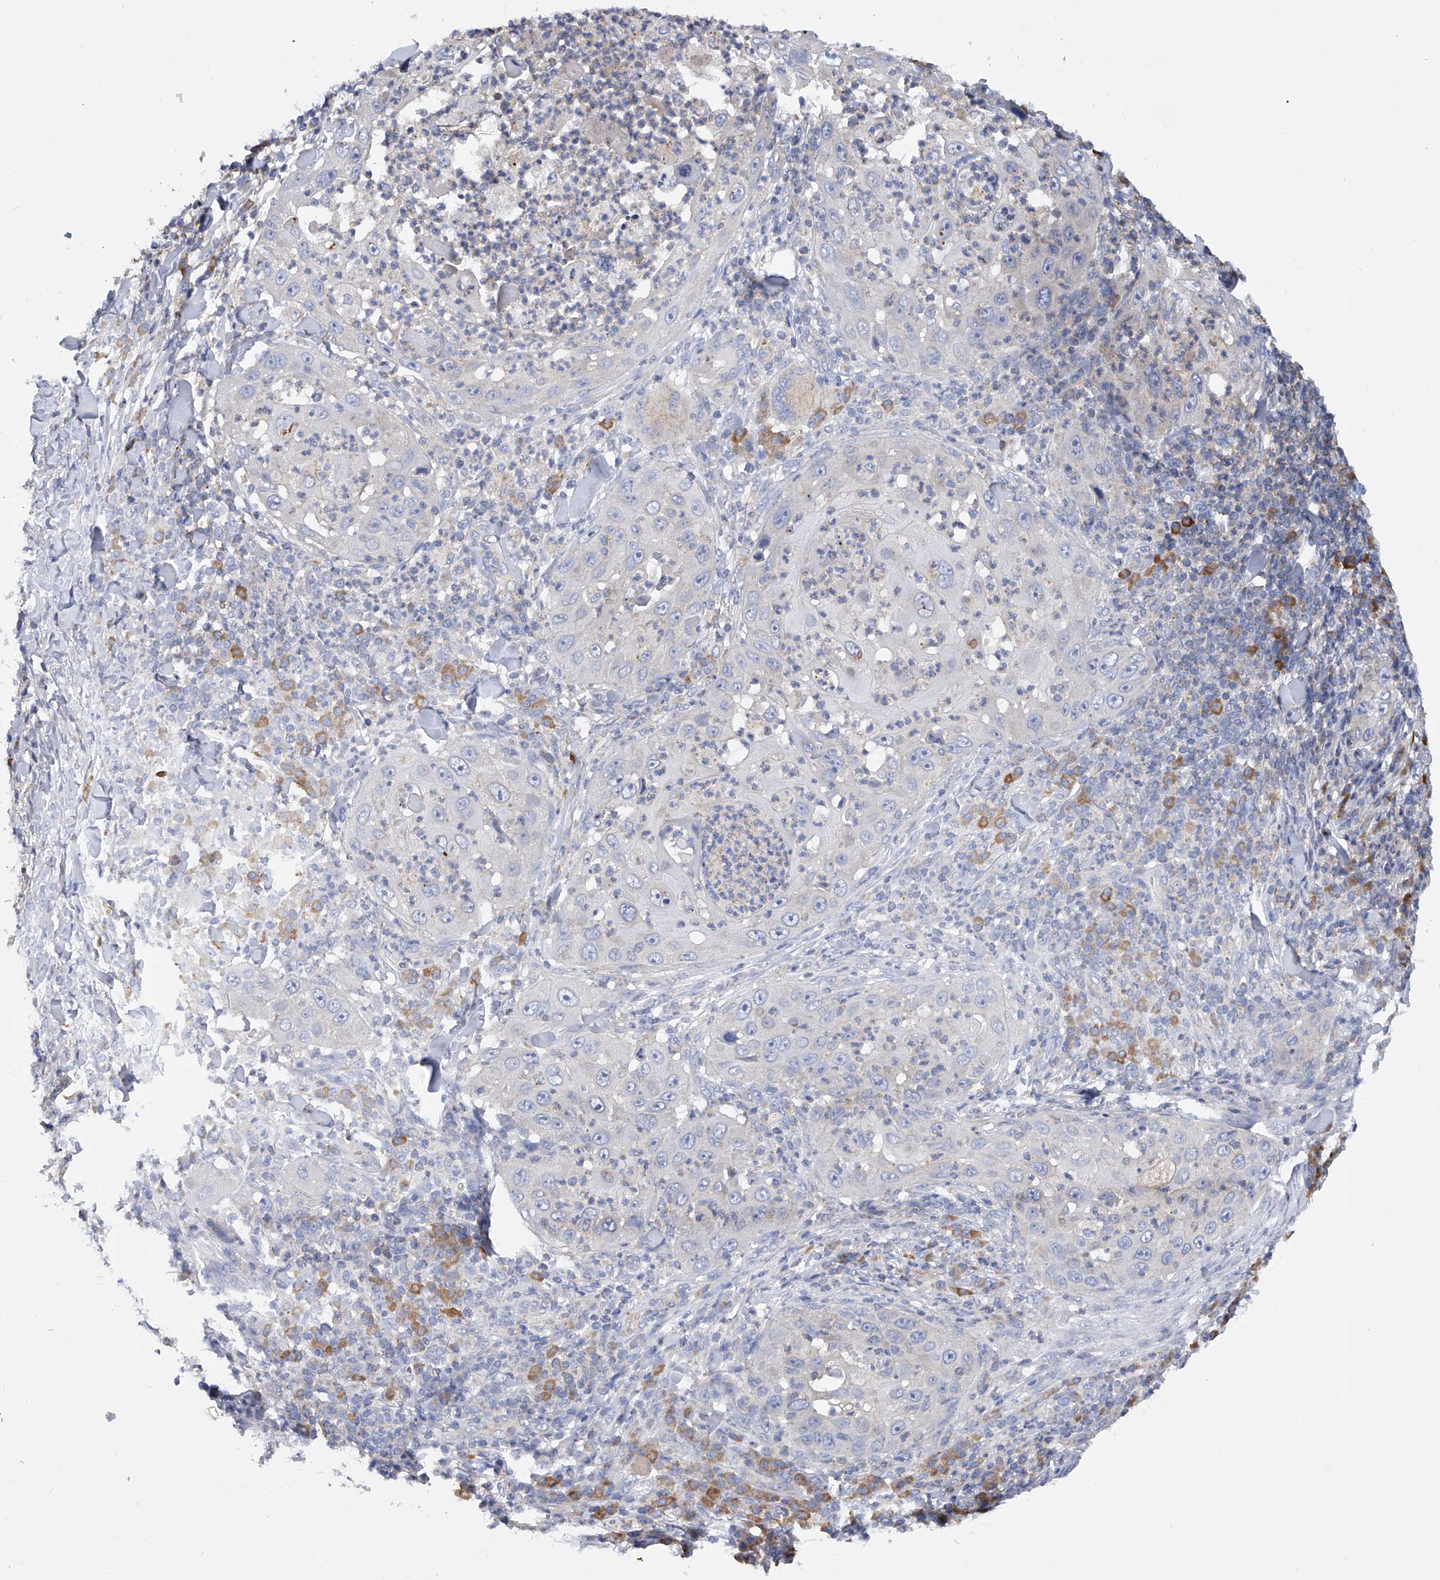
{"staining": {"intensity": "negative", "quantity": "none", "location": "none"}, "tissue": "skin cancer", "cell_type": "Tumor cells", "image_type": "cancer", "snomed": [{"axis": "morphology", "description": "Squamous cell carcinoma, NOS"}, {"axis": "topography", "description": "Skin"}], "caption": "Skin cancer (squamous cell carcinoma) was stained to show a protein in brown. There is no significant expression in tumor cells.", "gene": "MLYCD", "patient": {"sex": "female", "age": 44}}